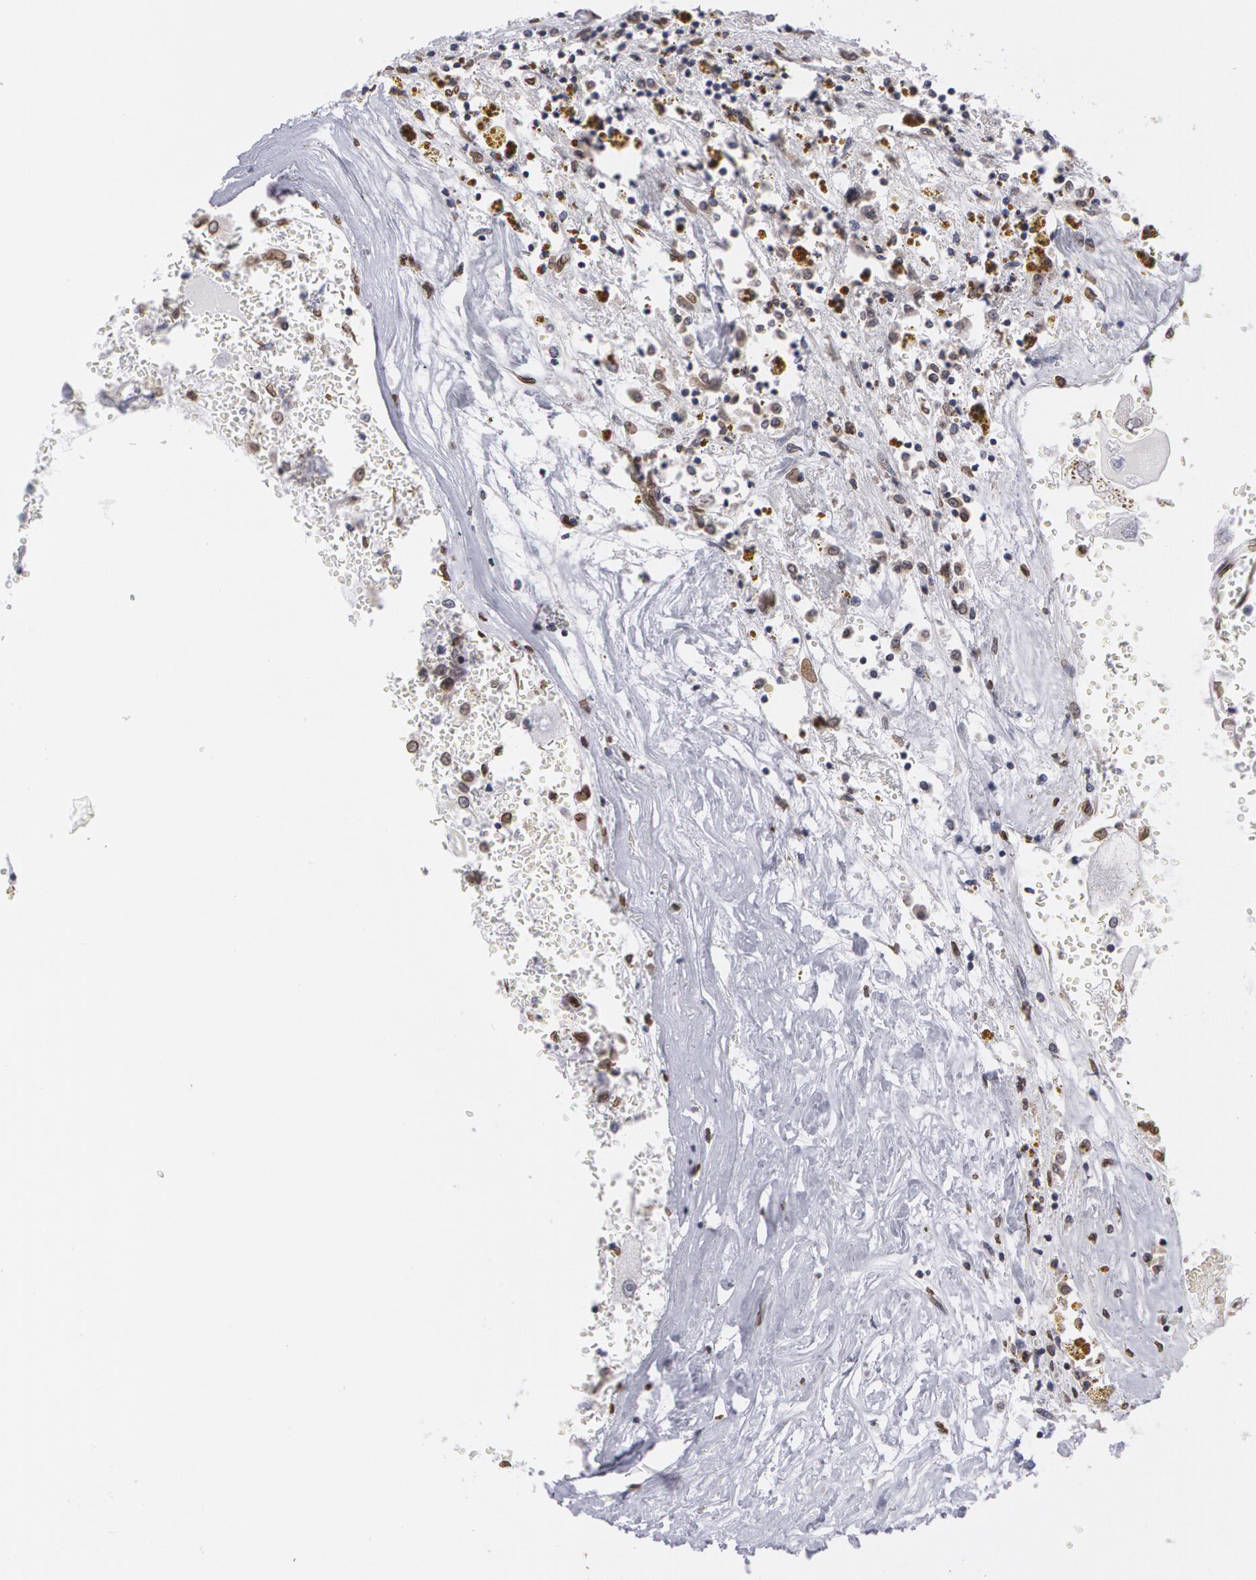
{"staining": {"intensity": "moderate", "quantity": "25%-75%", "location": "nuclear"}, "tissue": "renal cancer", "cell_type": "Tumor cells", "image_type": "cancer", "snomed": [{"axis": "morphology", "description": "Adenocarcinoma, NOS"}, {"axis": "topography", "description": "Kidney"}], "caption": "Immunohistochemistry (IHC) micrograph of renal cancer (adenocarcinoma) stained for a protein (brown), which shows medium levels of moderate nuclear positivity in about 25%-75% of tumor cells.", "gene": "EMD", "patient": {"sex": "male", "age": 78}}